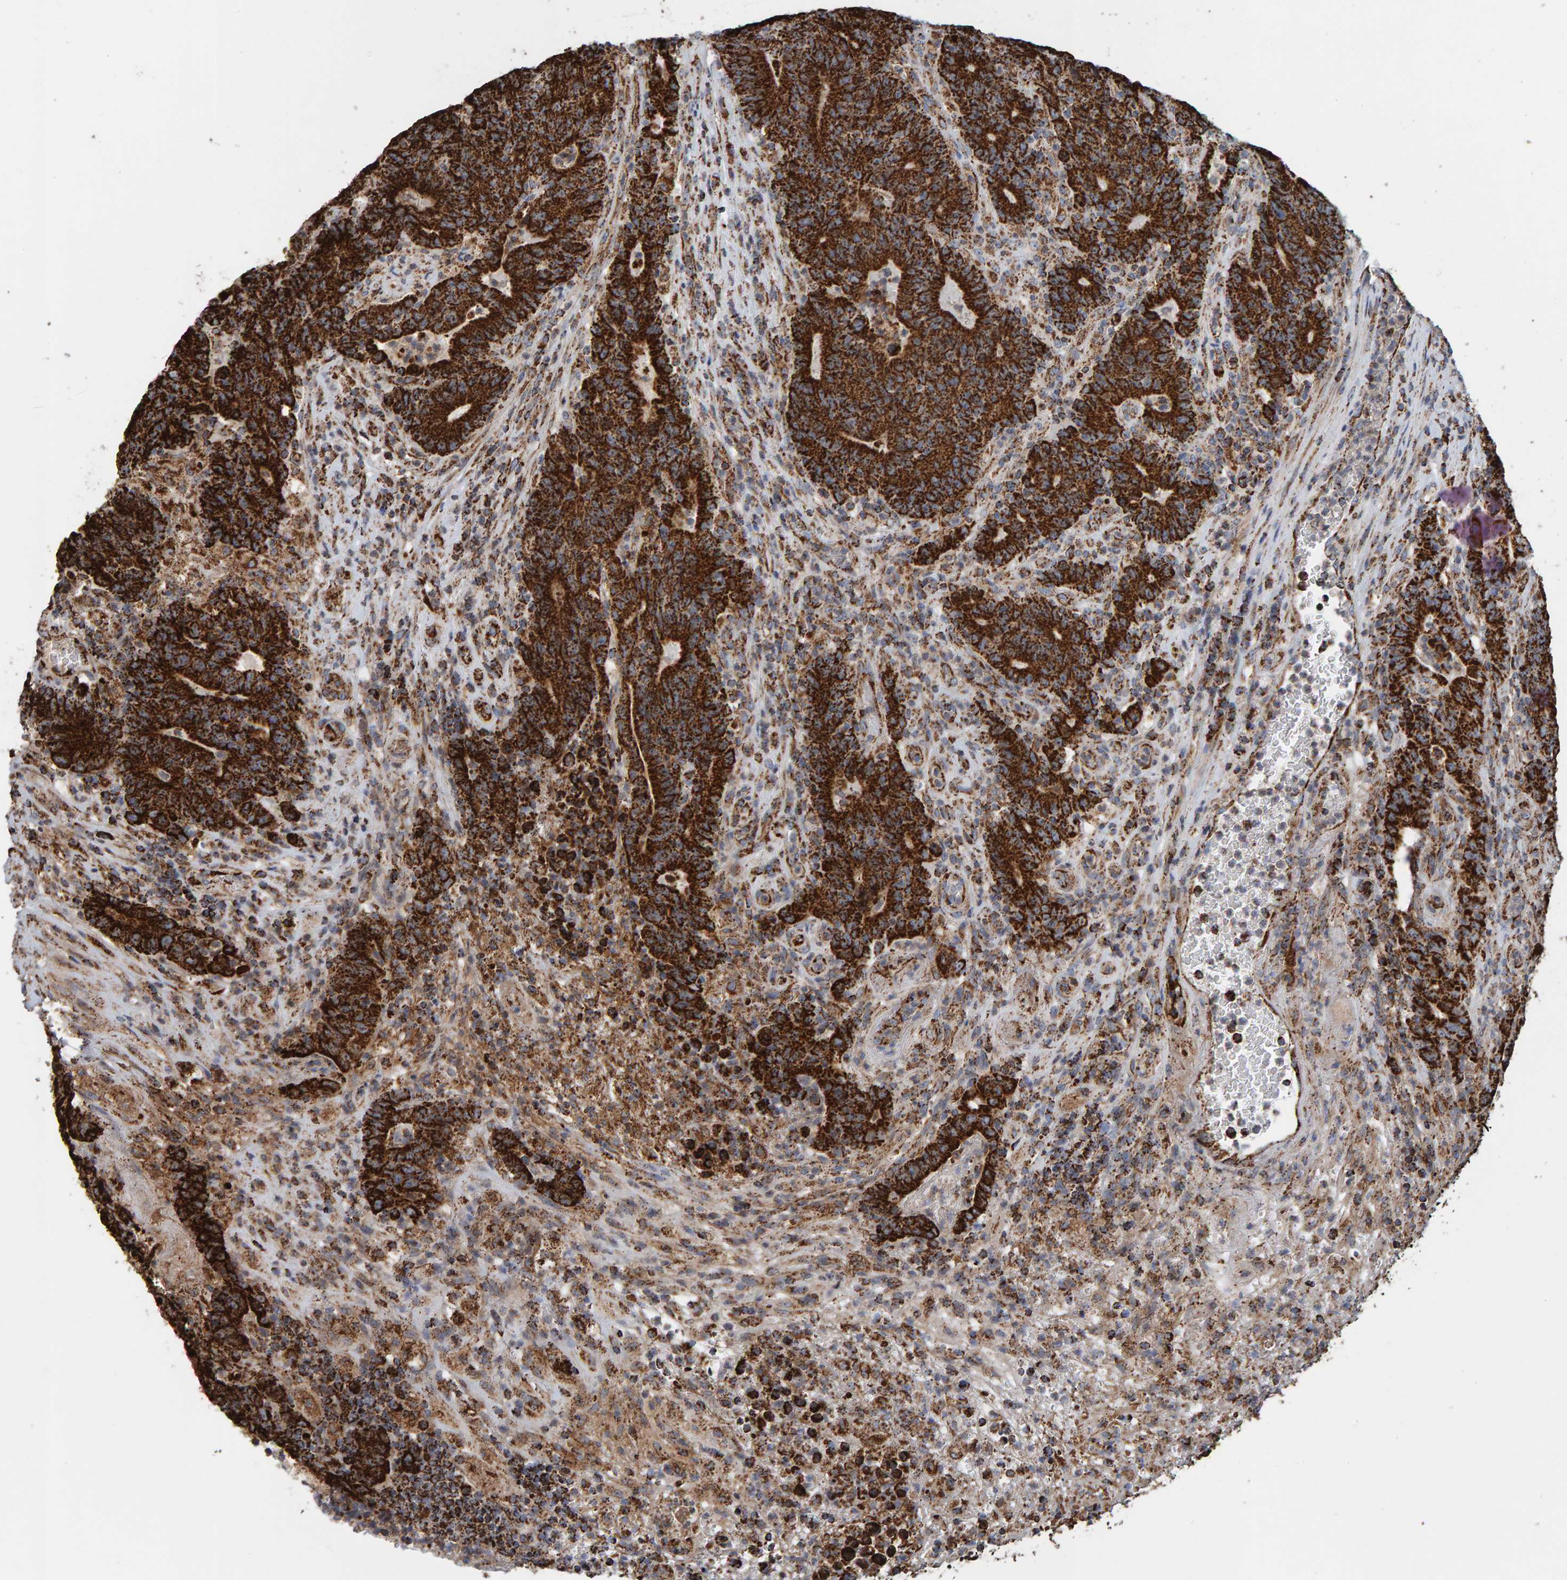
{"staining": {"intensity": "strong", "quantity": ">75%", "location": "cytoplasmic/membranous"}, "tissue": "colorectal cancer", "cell_type": "Tumor cells", "image_type": "cancer", "snomed": [{"axis": "morphology", "description": "Normal tissue, NOS"}, {"axis": "morphology", "description": "Adenocarcinoma, NOS"}, {"axis": "topography", "description": "Colon"}], "caption": "Approximately >75% of tumor cells in adenocarcinoma (colorectal) reveal strong cytoplasmic/membranous protein positivity as visualized by brown immunohistochemical staining.", "gene": "MRPL45", "patient": {"sex": "female", "age": 75}}